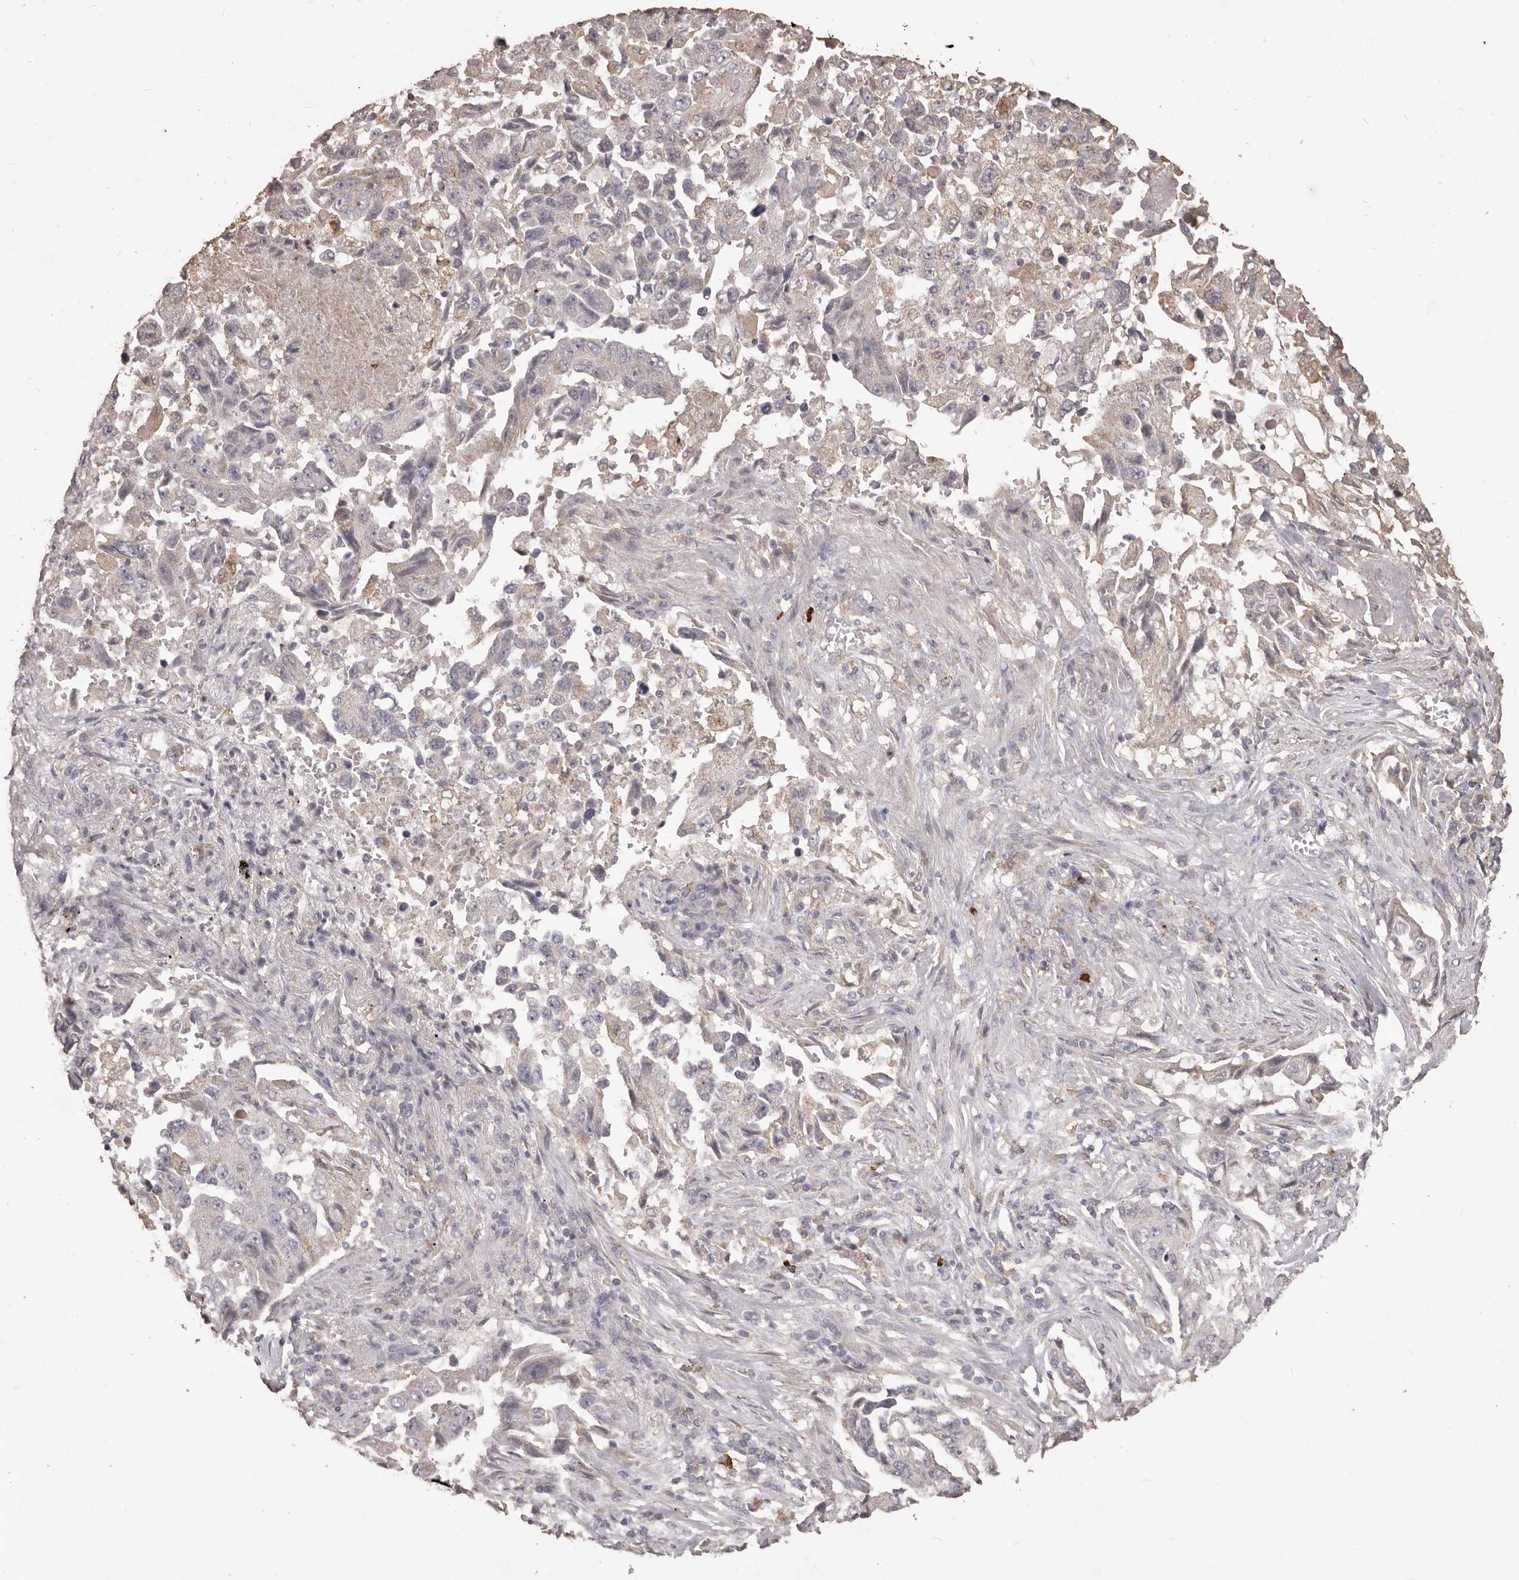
{"staining": {"intensity": "negative", "quantity": "none", "location": "none"}, "tissue": "lung cancer", "cell_type": "Tumor cells", "image_type": "cancer", "snomed": [{"axis": "morphology", "description": "Adenocarcinoma, NOS"}, {"axis": "topography", "description": "Lung"}], "caption": "Tumor cells are negative for brown protein staining in lung cancer. Brightfield microscopy of IHC stained with DAB (brown) and hematoxylin (blue), captured at high magnification.", "gene": "PRSS27", "patient": {"sex": "female", "age": 51}}